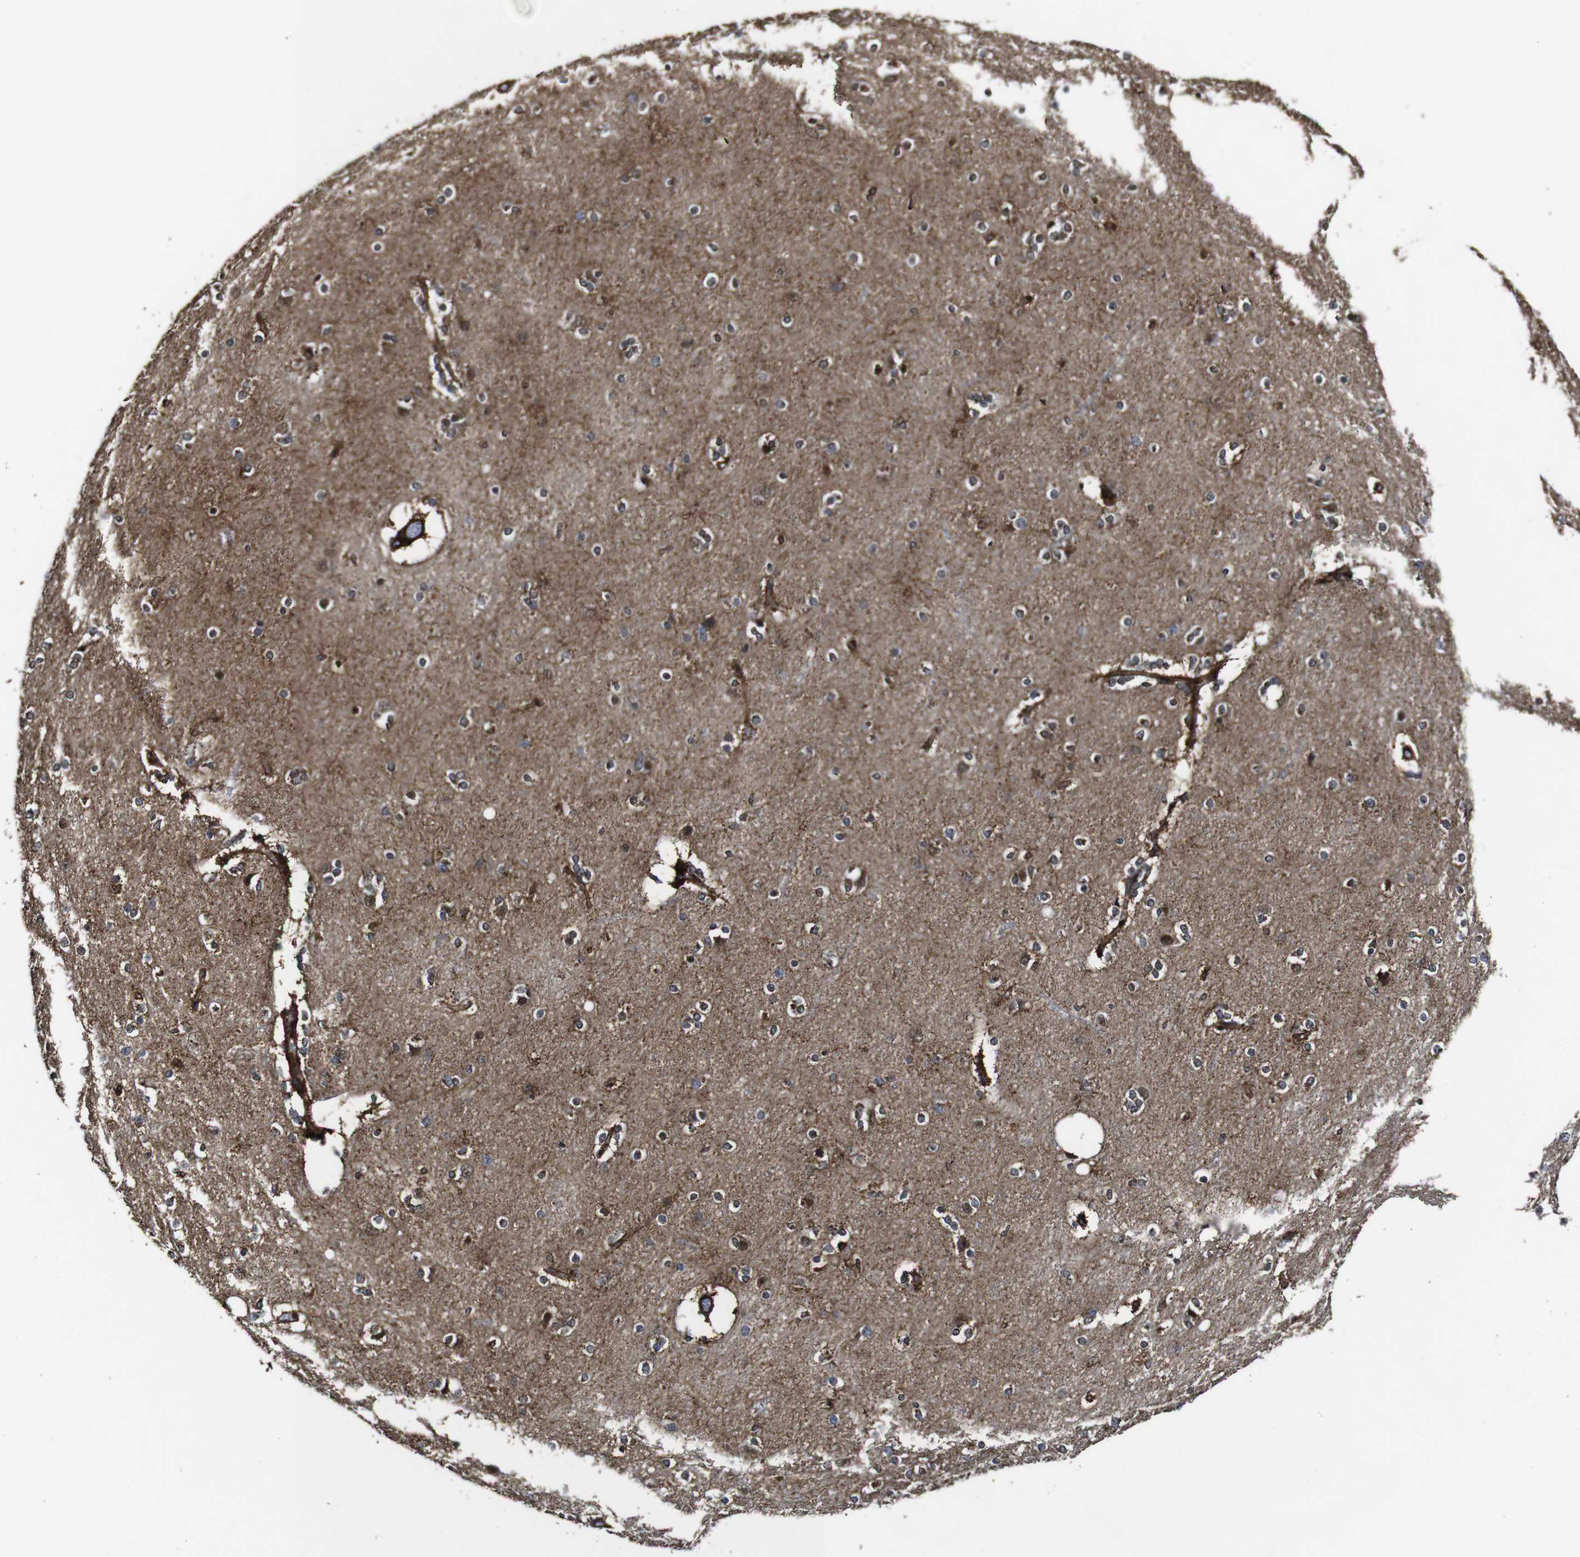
{"staining": {"intensity": "moderate", "quantity": ">75%", "location": "cytoplasmic/membranous"}, "tissue": "cerebral cortex", "cell_type": "Endothelial cells", "image_type": "normal", "snomed": [{"axis": "morphology", "description": "Normal tissue, NOS"}, {"axis": "topography", "description": "Cerebral cortex"}], "caption": "Endothelial cells display medium levels of moderate cytoplasmic/membranous positivity in approximately >75% of cells in normal cerebral cortex.", "gene": "BTN3A3", "patient": {"sex": "female", "age": 54}}